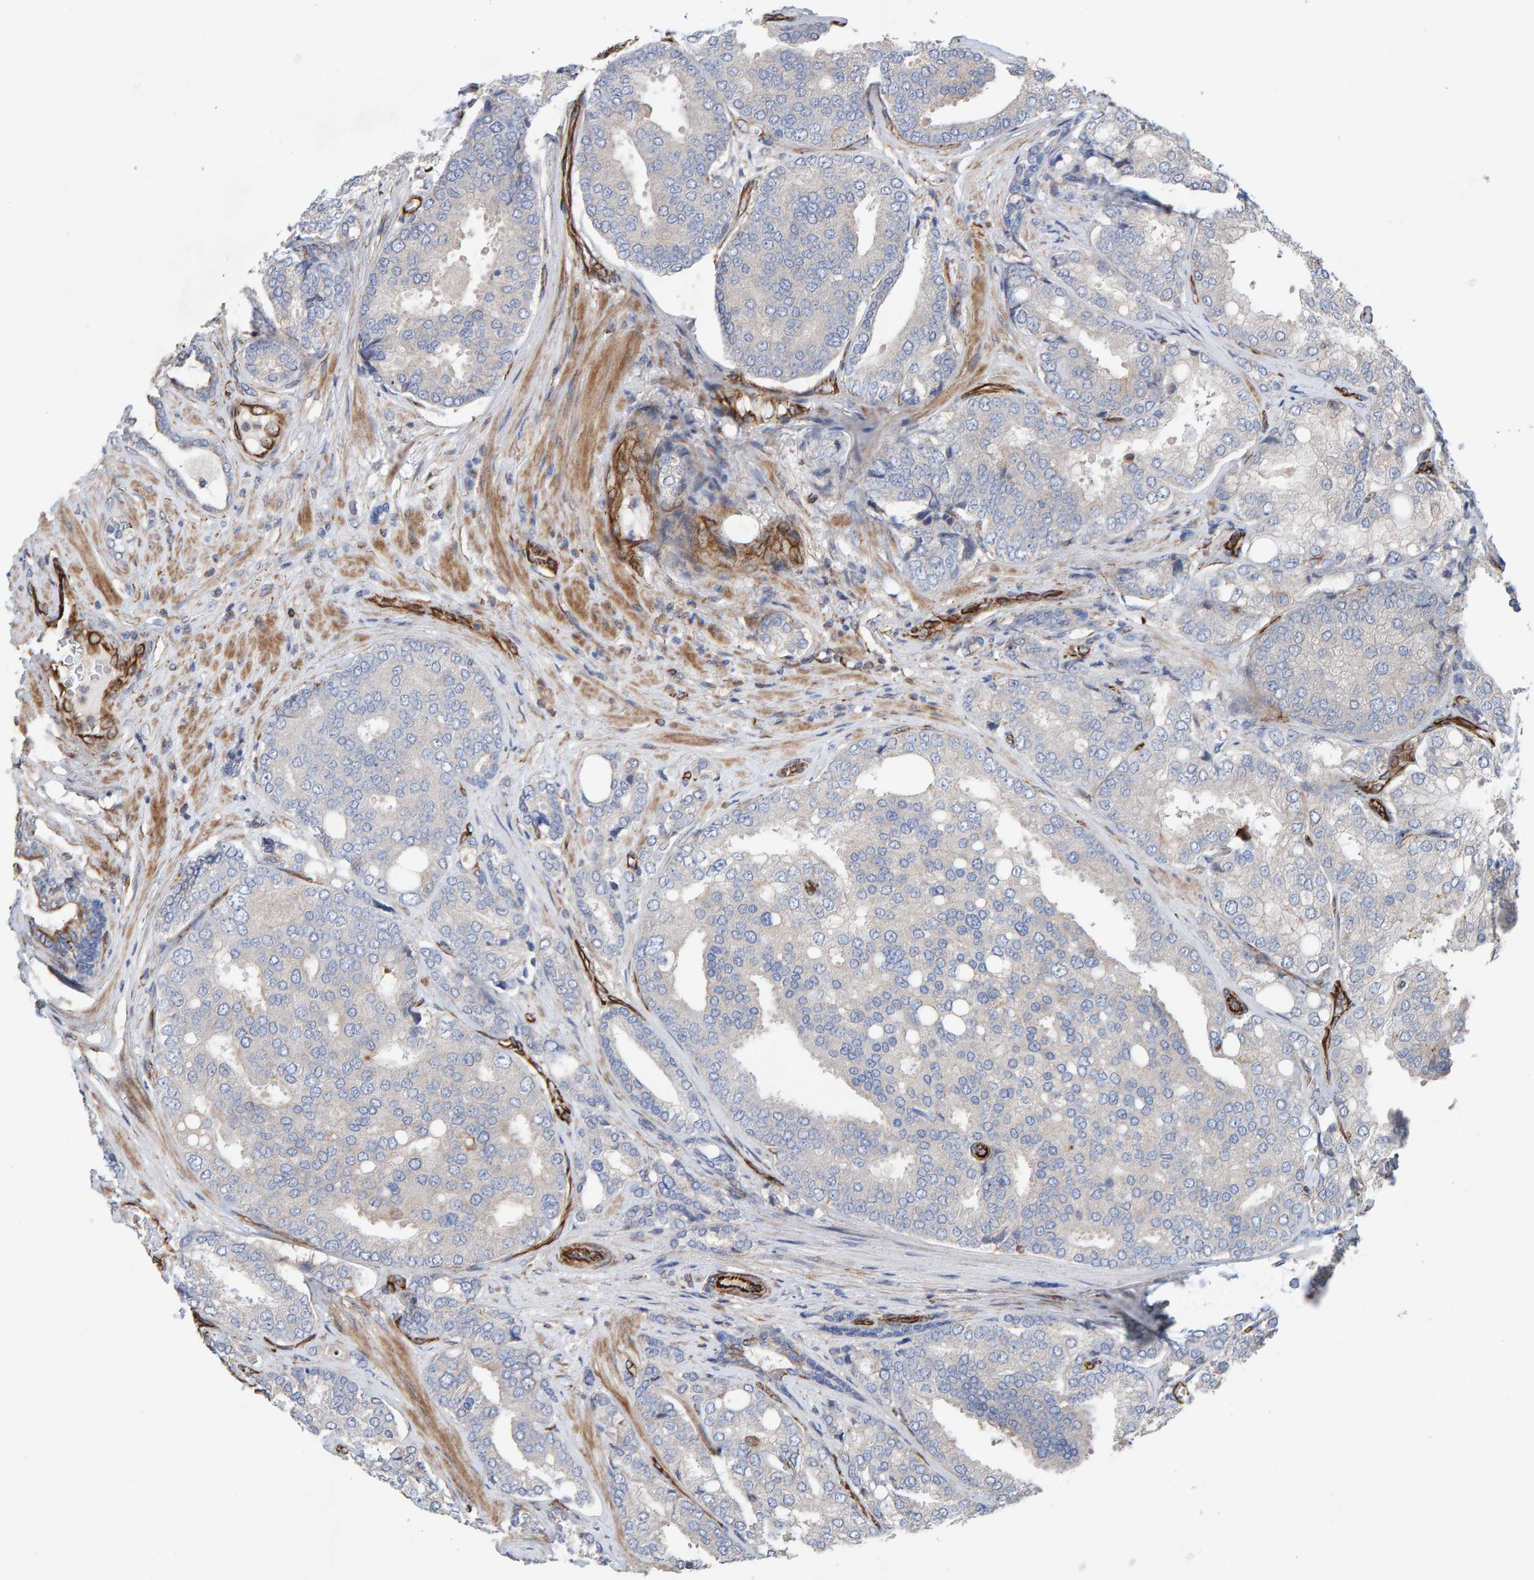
{"staining": {"intensity": "negative", "quantity": "none", "location": "none"}, "tissue": "prostate cancer", "cell_type": "Tumor cells", "image_type": "cancer", "snomed": [{"axis": "morphology", "description": "Adenocarcinoma, High grade"}, {"axis": "topography", "description": "Prostate"}], "caption": "Protein analysis of prostate cancer (adenocarcinoma (high-grade)) reveals no significant expression in tumor cells.", "gene": "ZNF347", "patient": {"sex": "male", "age": 50}}